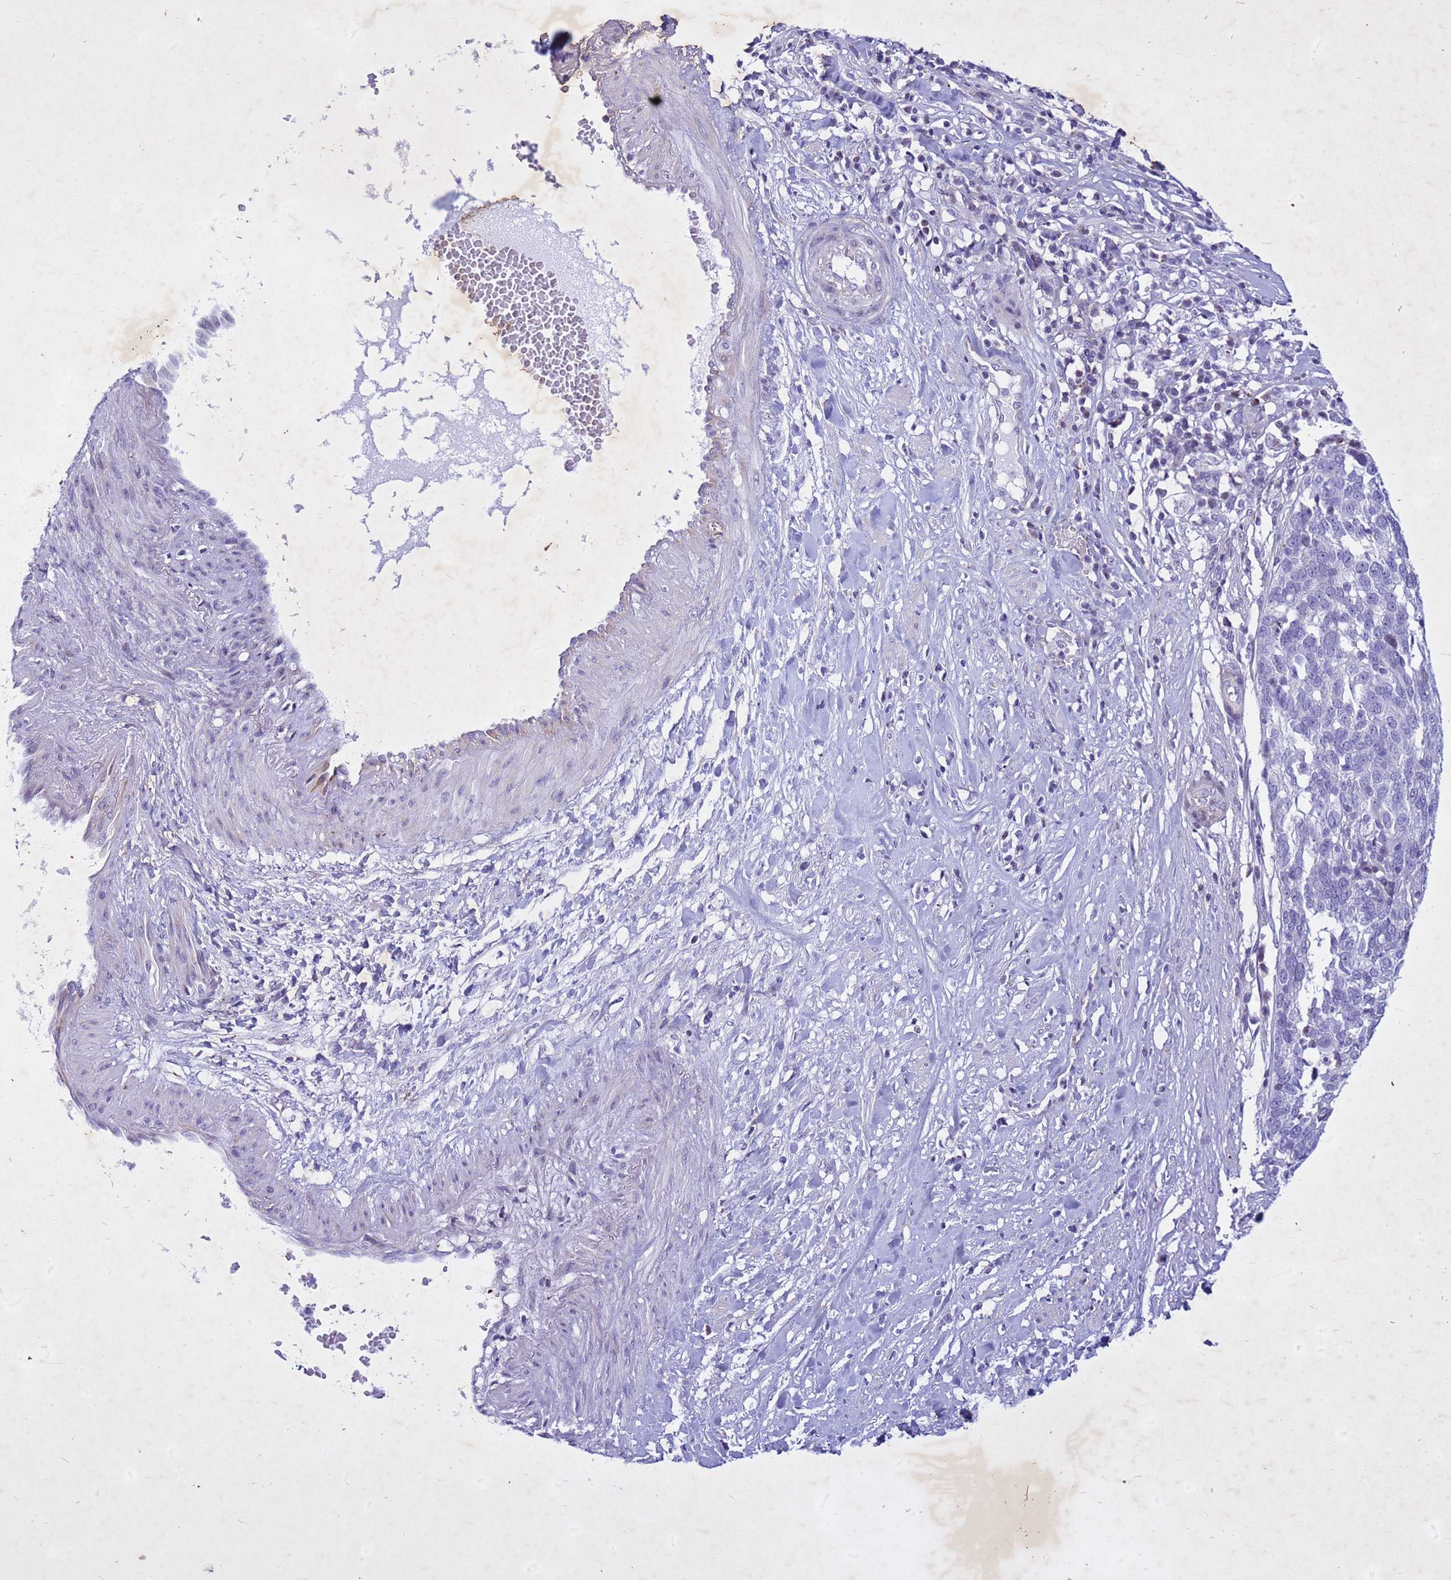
{"staining": {"intensity": "negative", "quantity": "none", "location": "none"}, "tissue": "ovarian cancer", "cell_type": "Tumor cells", "image_type": "cancer", "snomed": [{"axis": "morphology", "description": "Cystadenocarcinoma, serous, NOS"}, {"axis": "topography", "description": "Ovary"}], "caption": "The photomicrograph demonstrates no staining of tumor cells in ovarian cancer (serous cystadenocarcinoma).", "gene": "COPS9", "patient": {"sex": "female", "age": 59}}